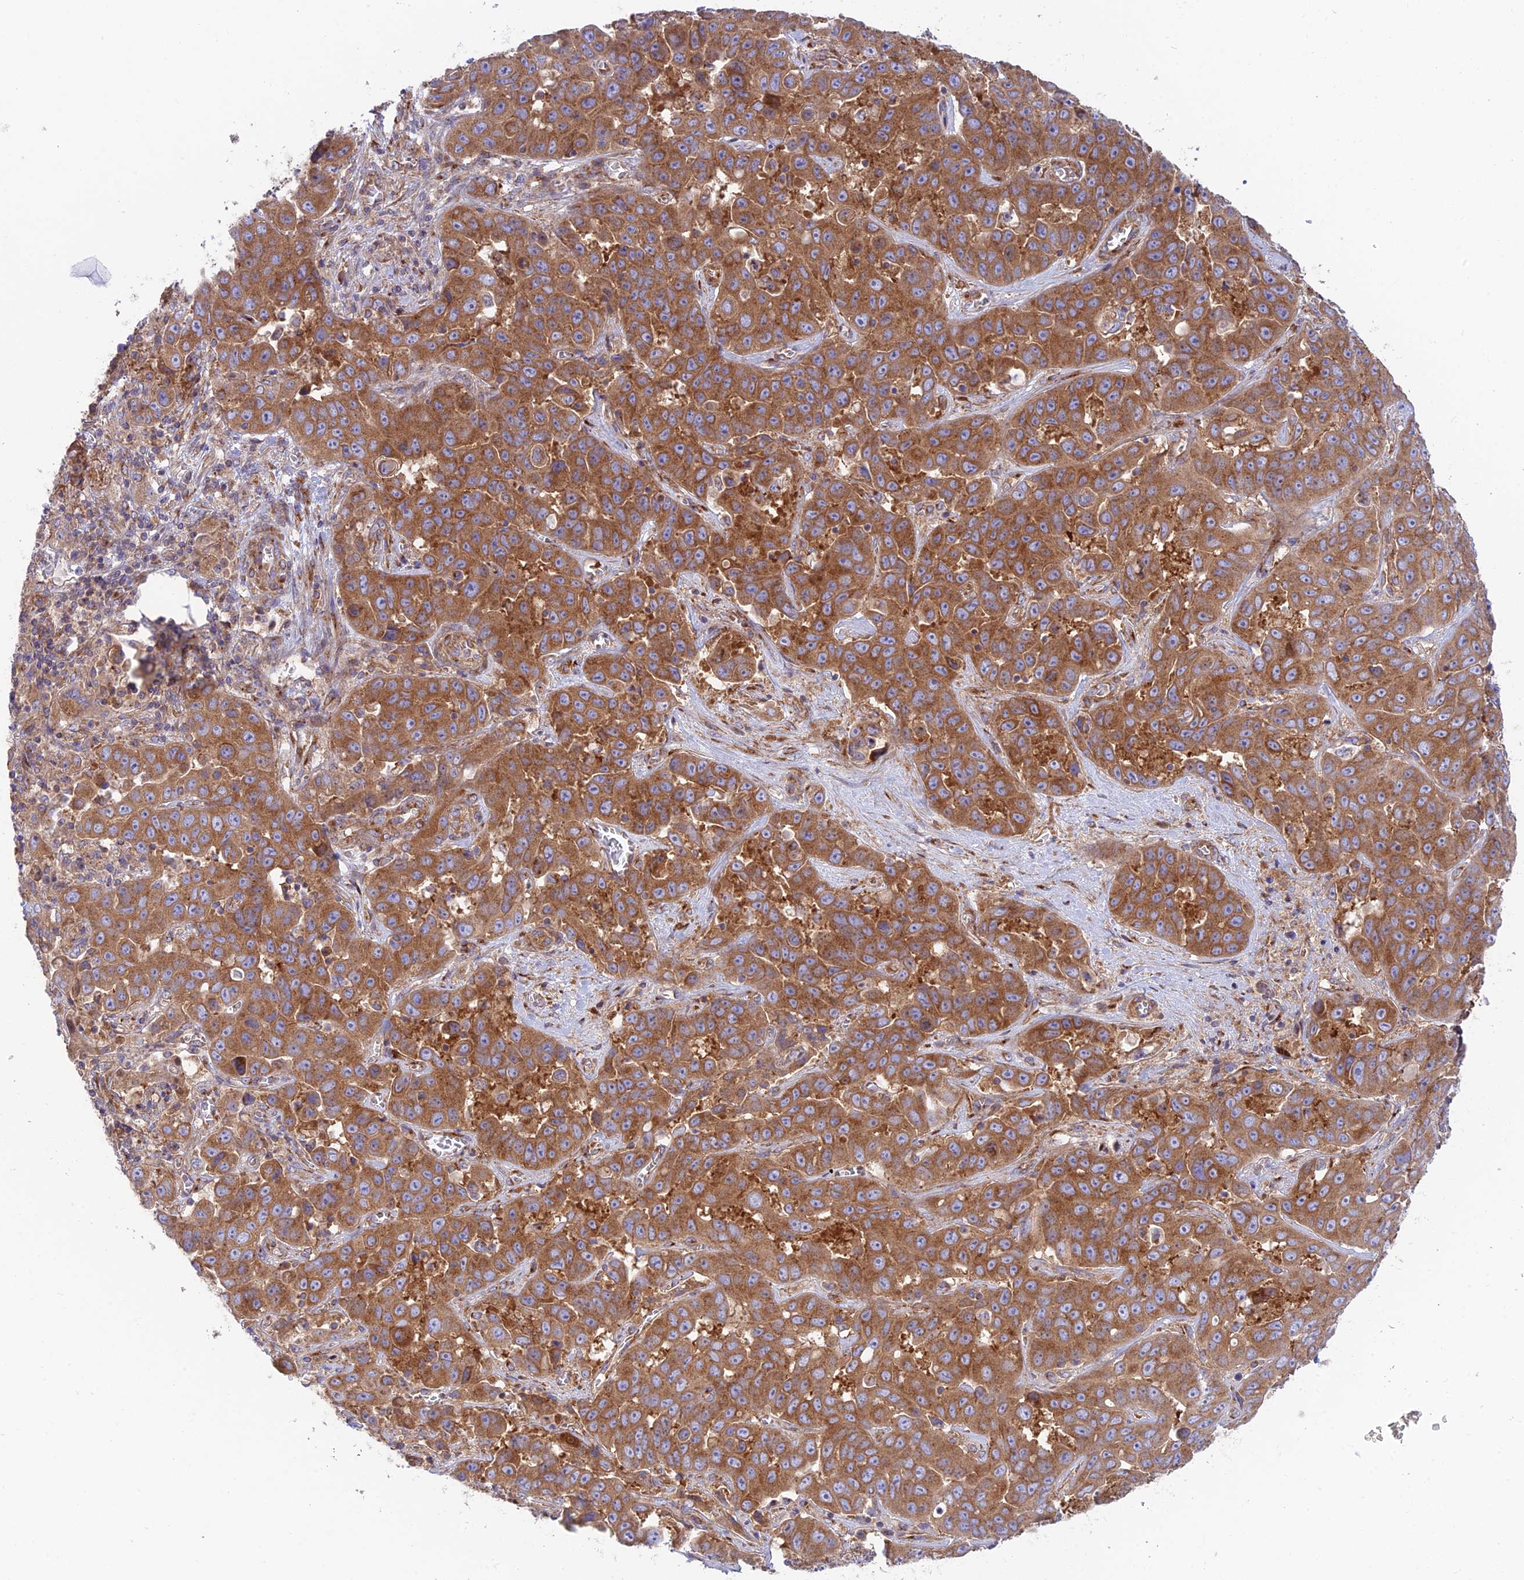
{"staining": {"intensity": "strong", "quantity": ">75%", "location": "cytoplasmic/membranous"}, "tissue": "liver cancer", "cell_type": "Tumor cells", "image_type": "cancer", "snomed": [{"axis": "morphology", "description": "Cholangiocarcinoma"}, {"axis": "topography", "description": "Liver"}], "caption": "Approximately >75% of tumor cells in human liver cancer (cholangiocarcinoma) demonstrate strong cytoplasmic/membranous protein staining as visualized by brown immunohistochemical staining.", "gene": "GOLGA3", "patient": {"sex": "female", "age": 52}}